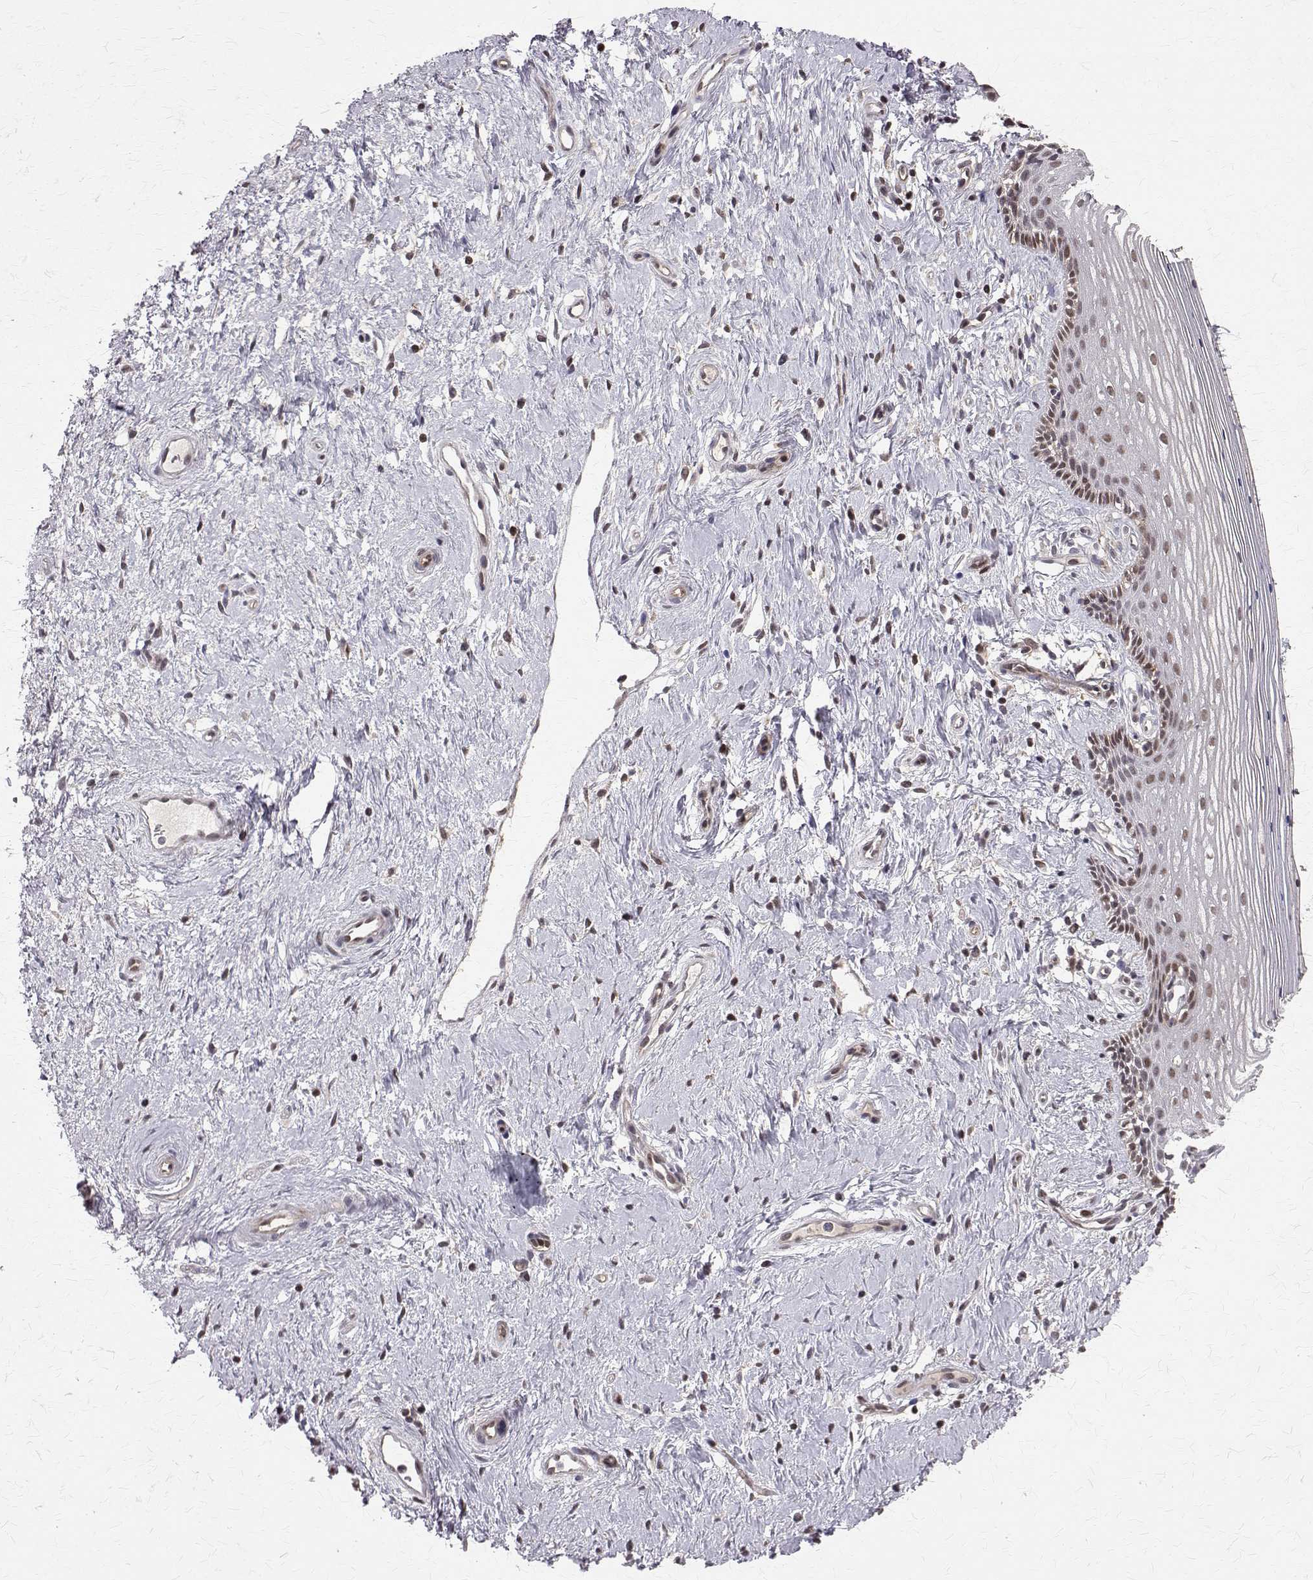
{"staining": {"intensity": "moderate", "quantity": ">75%", "location": "nuclear"}, "tissue": "vagina", "cell_type": "Squamous epithelial cells", "image_type": "normal", "snomed": [{"axis": "morphology", "description": "Normal tissue, NOS"}, {"axis": "topography", "description": "Vagina"}], "caption": "Vagina stained for a protein displays moderate nuclear positivity in squamous epithelial cells. (DAB (3,3'-diaminobenzidine) IHC with brightfield microscopy, high magnification).", "gene": "NIF3L1", "patient": {"sex": "female", "age": 42}}